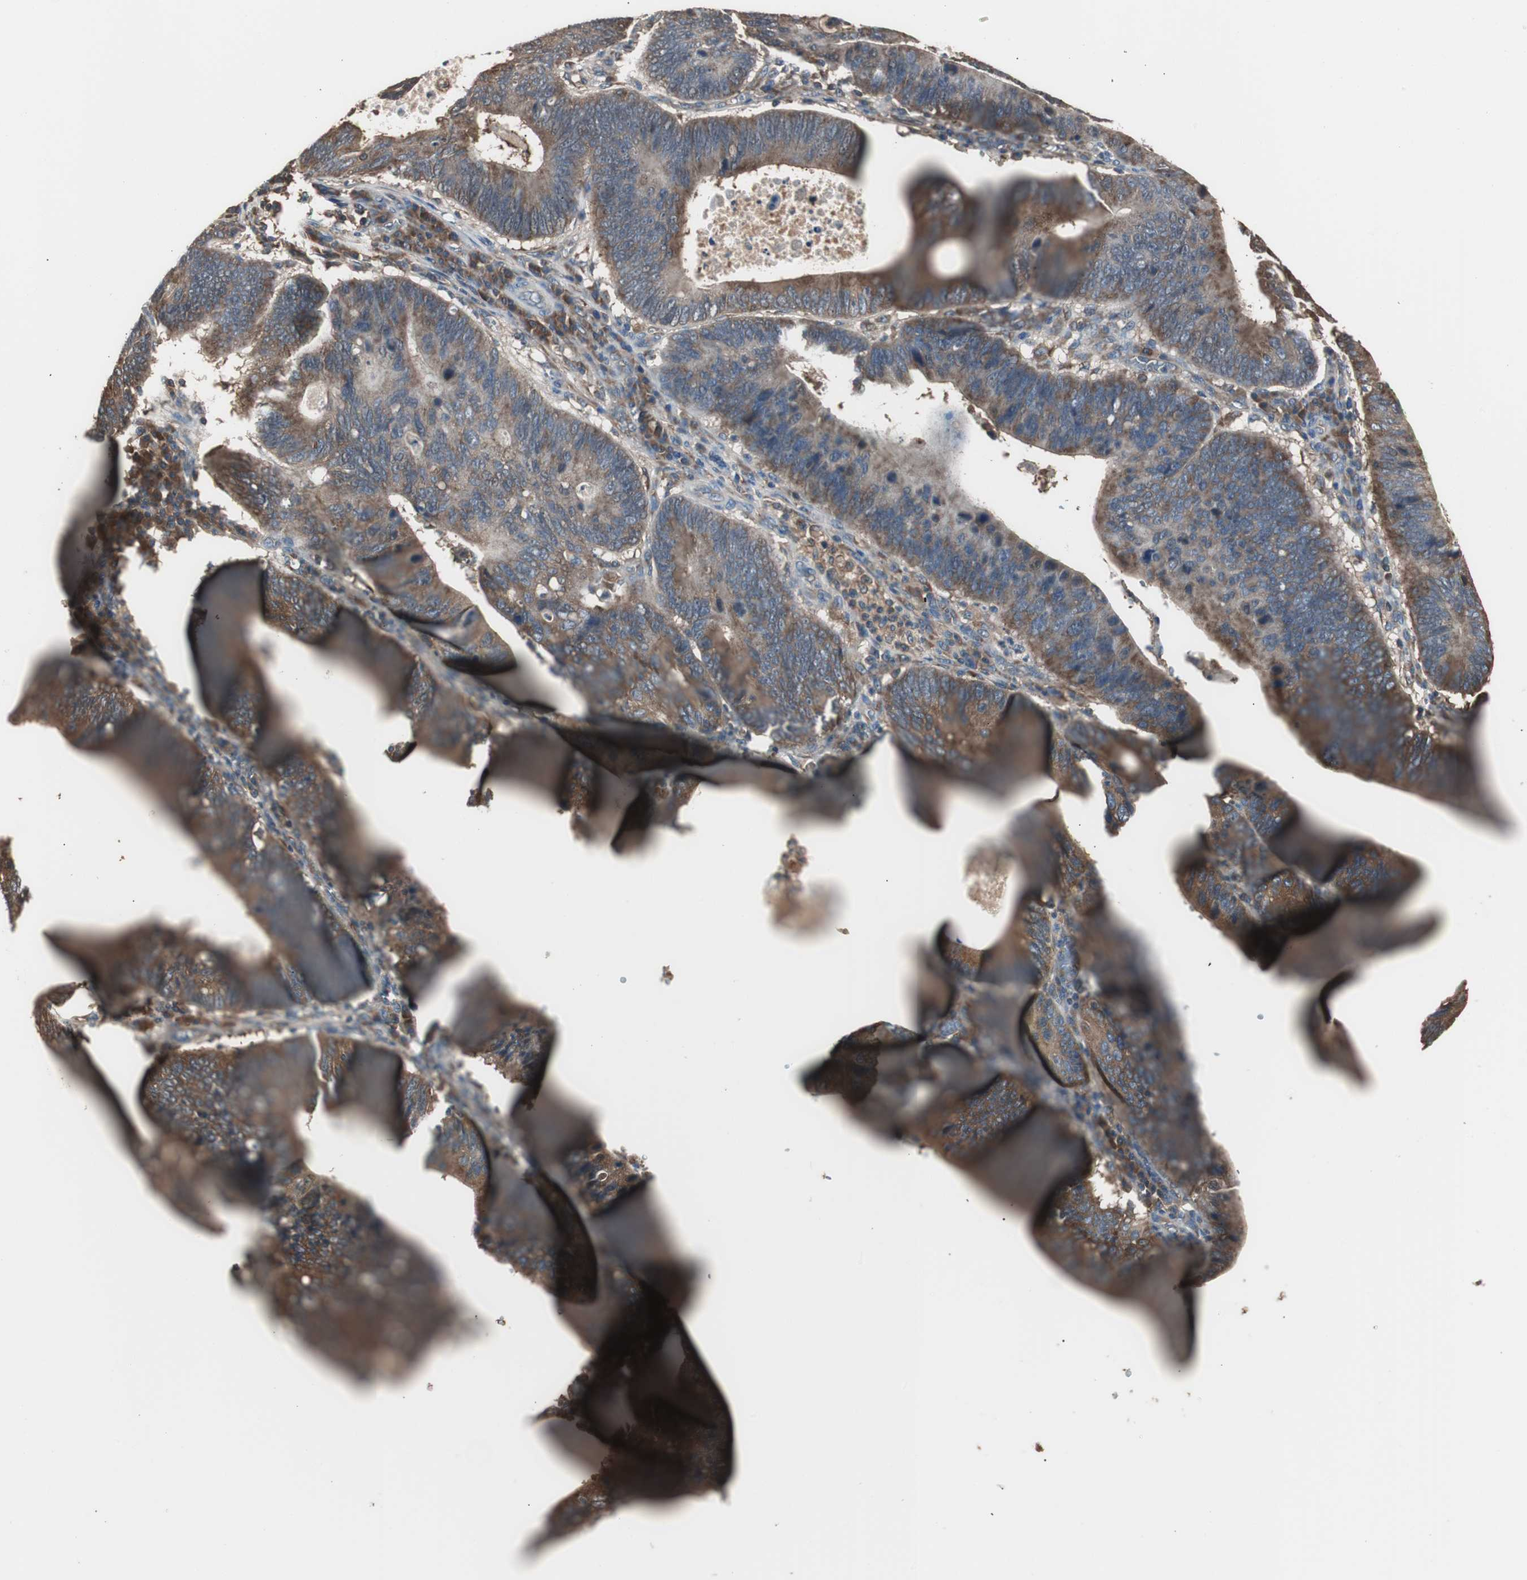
{"staining": {"intensity": "moderate", "quantity": ">75%", "location": "cytoplasmic/membranous"}, "tissue": "stomach cancer", "cell_type": "Tumor cells", "image_type": "cancer", "snomed": [{"axis": "morphology", "description": "Adenocarcinoma, NOS"}, {"axis": "topography", "description": "Stomach"}], "caption": "Stomach adenocarcinoma was stained to show a protein in brown. There is medium levels of moderate cytoplasmic/membranous staining in about >75% of tumor cells.", "gene": "CAPNS1", "patient": {"sex": "male", "age": 59}}